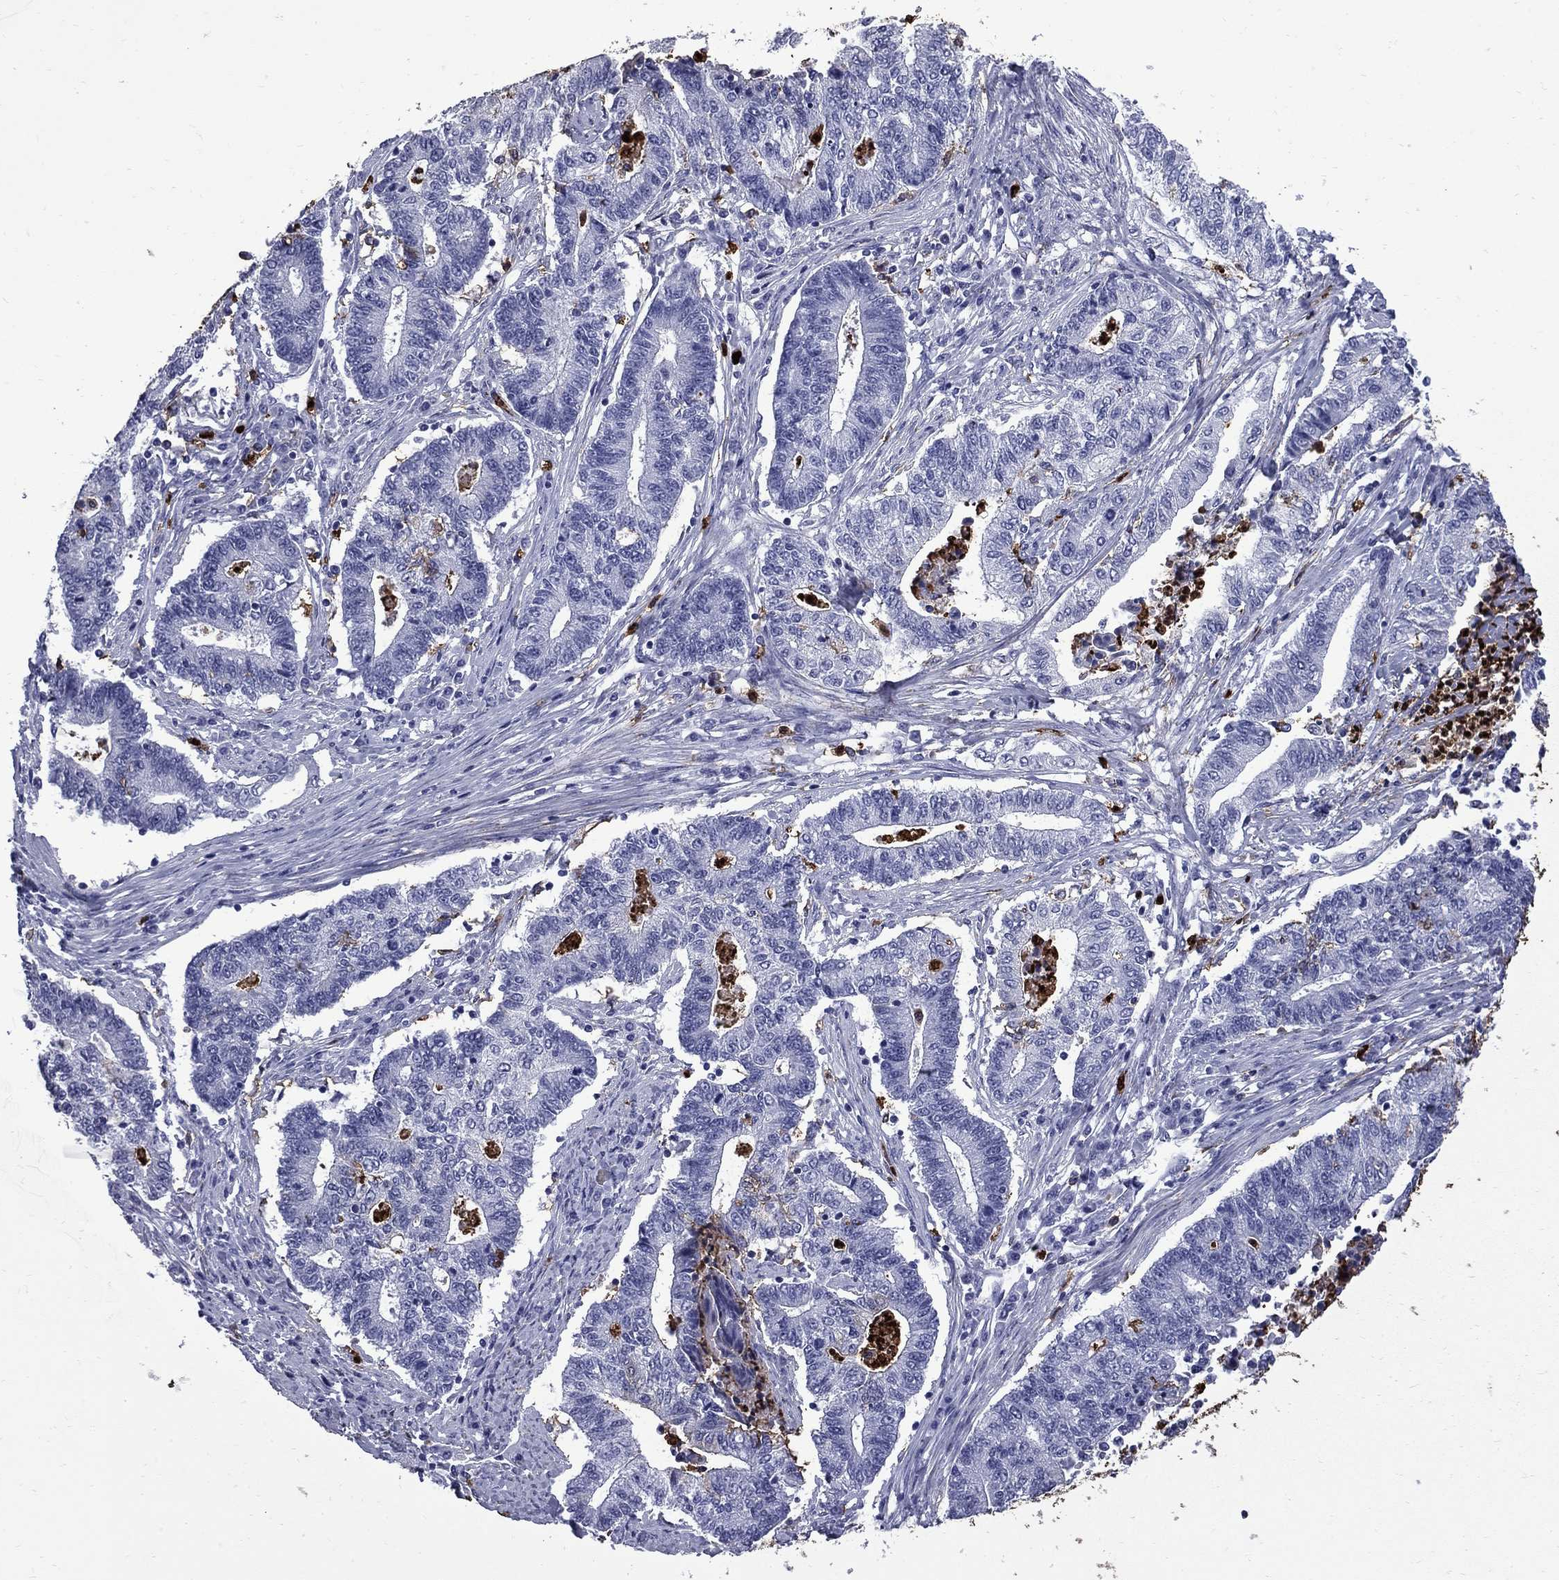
{"staining": {"intensity": "negative", "quantity": "none", "location": "none"}, "tissue": "endometrial cancer", "cell_type": "Tumor cells", "image_type": "cancer", "snomed": [{"axis": "morphology", "description": "Adenocarcinoma, NOS"}, {"axis": "topography", "description": "Uterus"}, {"axis": "topography", "description": "Endometrium"}], "caption": "The photomicrograph exhibits no staining of tumor cells in endometrial adenocarcinoma.", "gene": "TRIM29", "patient": {"sex": "female", "age": 54}}